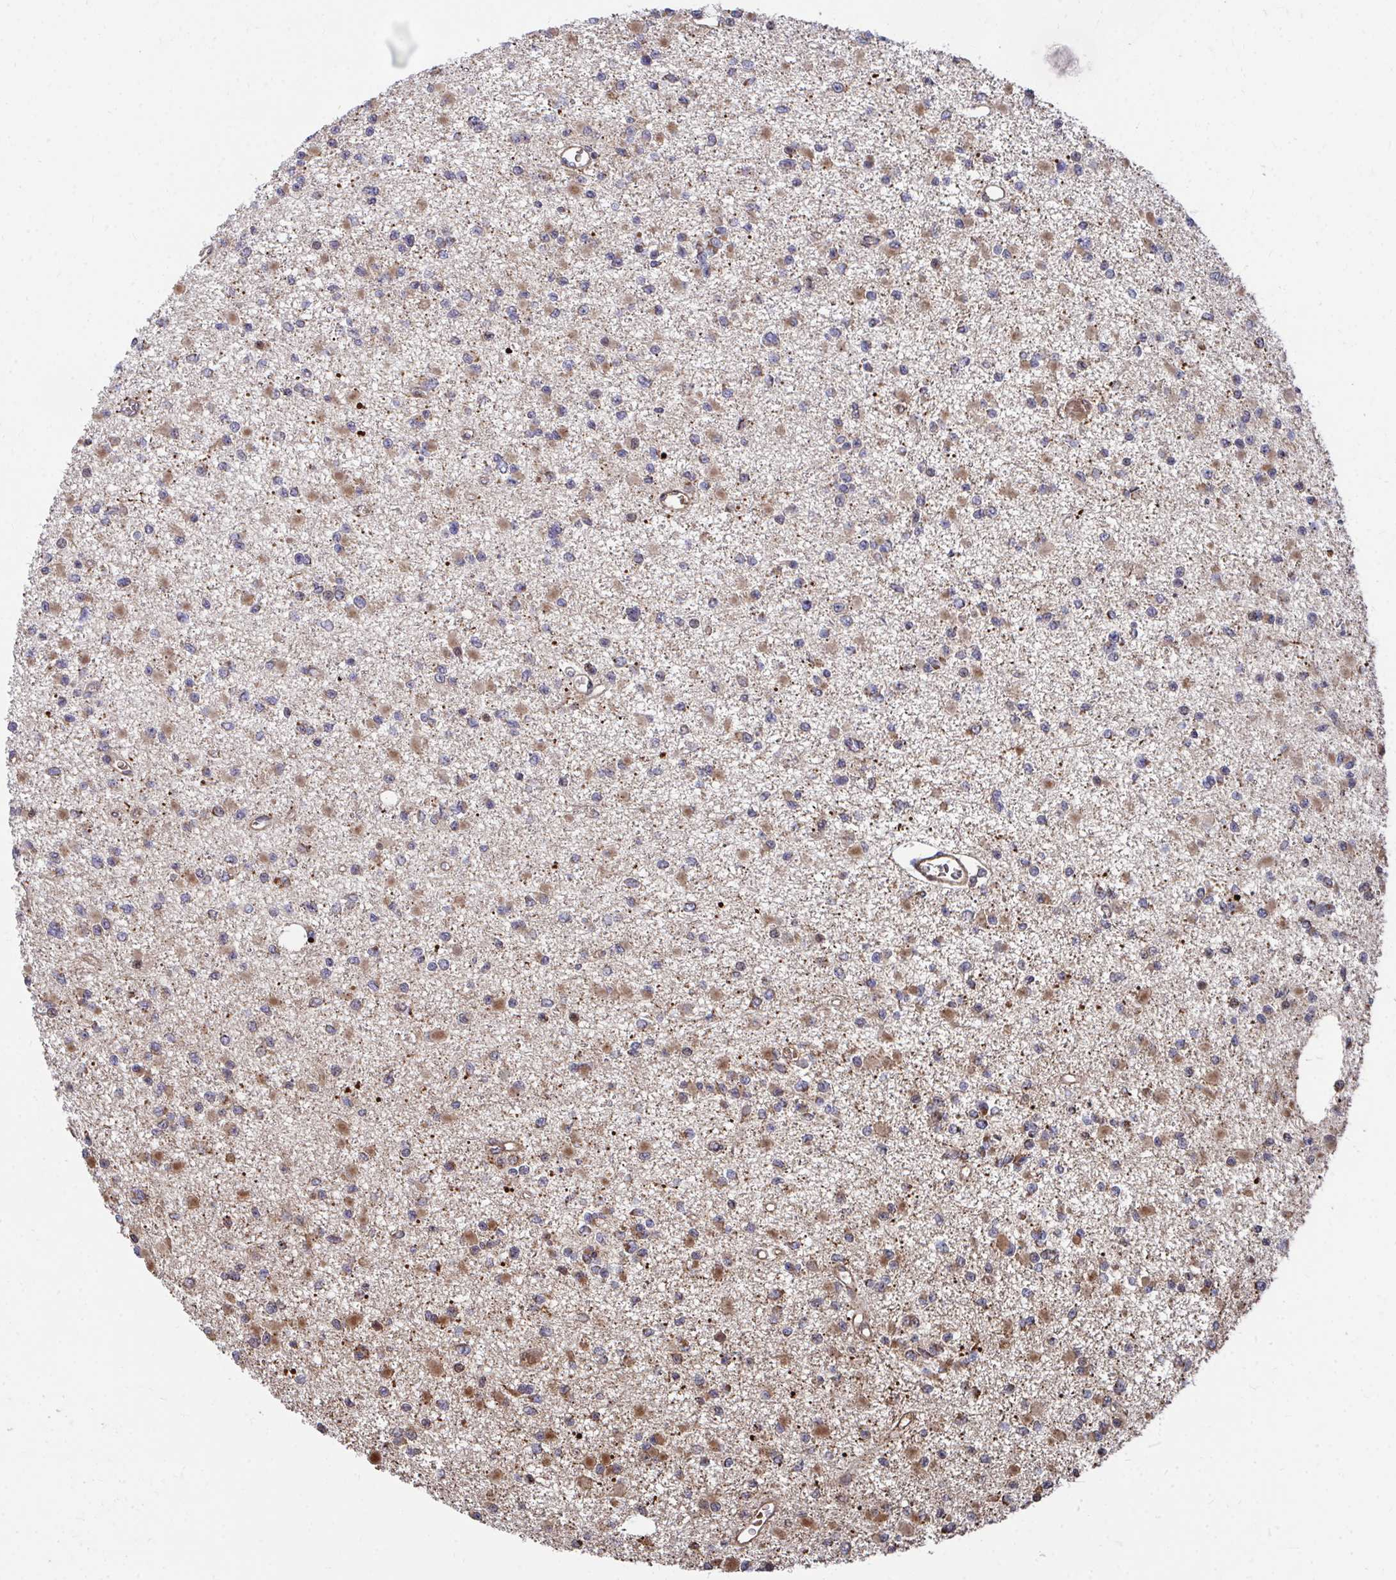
{"staining": {"intensity": "moderate", "quantity": ">75%", "location": "cytoplasmic/membranous"}, "tissue": "glioma", "cell_type": "Tumor cells", "image_type": "cancer", "snomed": [{"axis": "morphology", "description": "Glioma, malignant, Low grade"}, {"axis": "topography", "description": "Brain"}], "caption": "Low-grade glioma (malignant) tissue shows moderate cytoplasmic/membranous staining in about >75% of tumor cells Nuclei are stained in blue.", "gene": "FAM89A", "patient": {"sex": "female", "age": 22}}